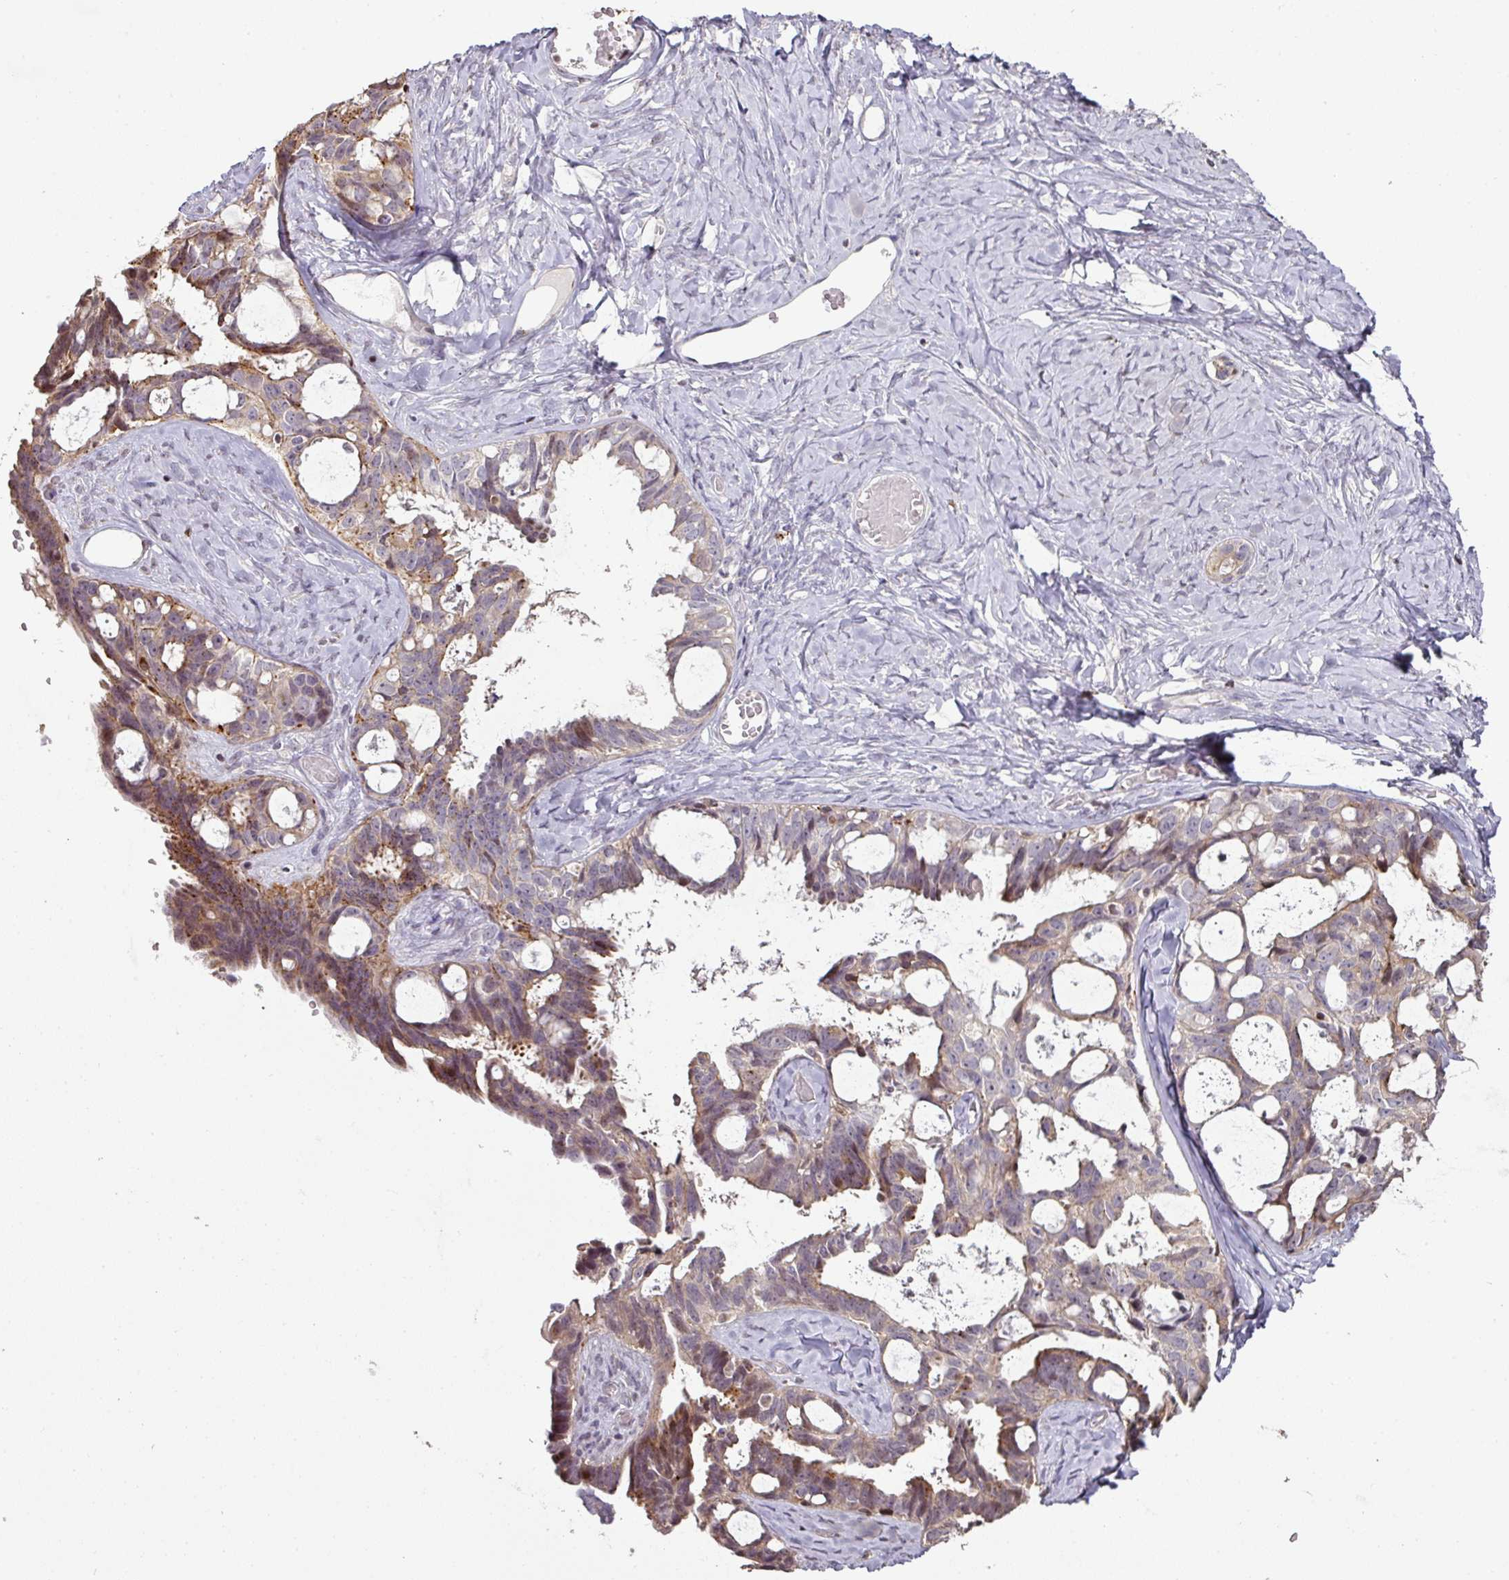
{"staining": {"intensity": "weak", "quantity": "25%-75%", "location": "cytoplasmic/membranous"}, "tissue": "ovarian cancer", "cell_type": "Tumor cells", "image_type": "cancer", "snomed": [{"axis": "morphology", "description": "Cystadenocarcinoma, serous, NOS"}, {"axis": "topography", "description": "Ovary"}], "caption": "Ovarian serous cystadenocarcinoma stained with immunohistochemistry (IHC) exhibits weak cytoplasmic/membranous expression in approximately 25%-75% of tumor cells. Immunohistochemistry stains the protein in brown and the nuclei are stained blue.", "gene": "CXCR5", "patient": {"sex": "female", "age": 69}}